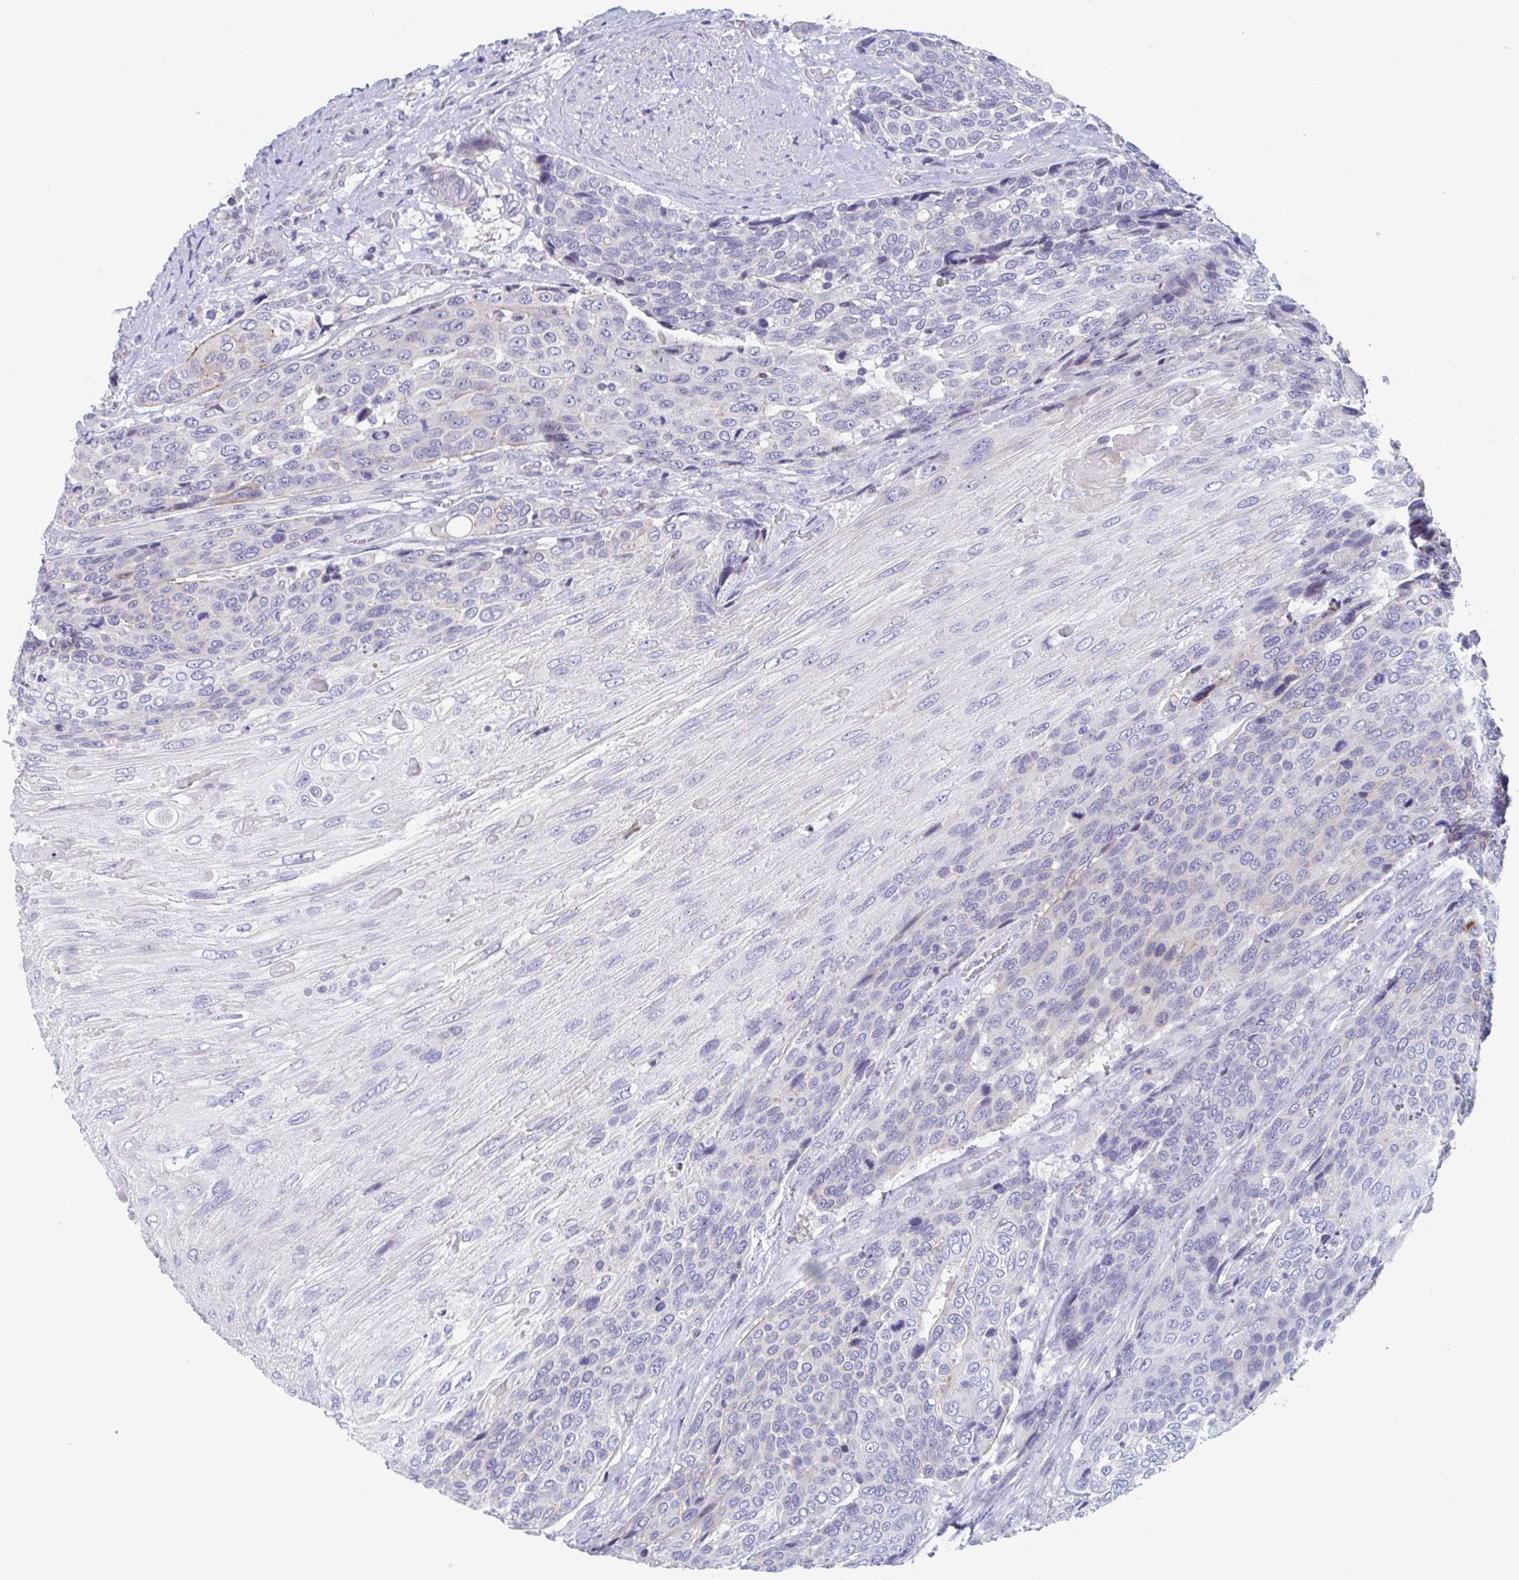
{"staining": {"intensity": "negative", "quantity": "none", "location": "none"}, "tissue": "urothelial cancer", "cell_type": "Tumor cells", "image_type": "cancer", "snomed": [{"axis": "morphology", "description": "Urothelial carcinoma, High grade"}, {"axis": "topography", "description": "Urinary bladder"}], "caption": "This histopathology image is of urothelial cancer stained with IHC to label a protein in brown with the nuclei are counter-stained blue. There is no staining in tumor cells.", "gene": "UNKL", "patient": {"sex": "female", "age": 70}}